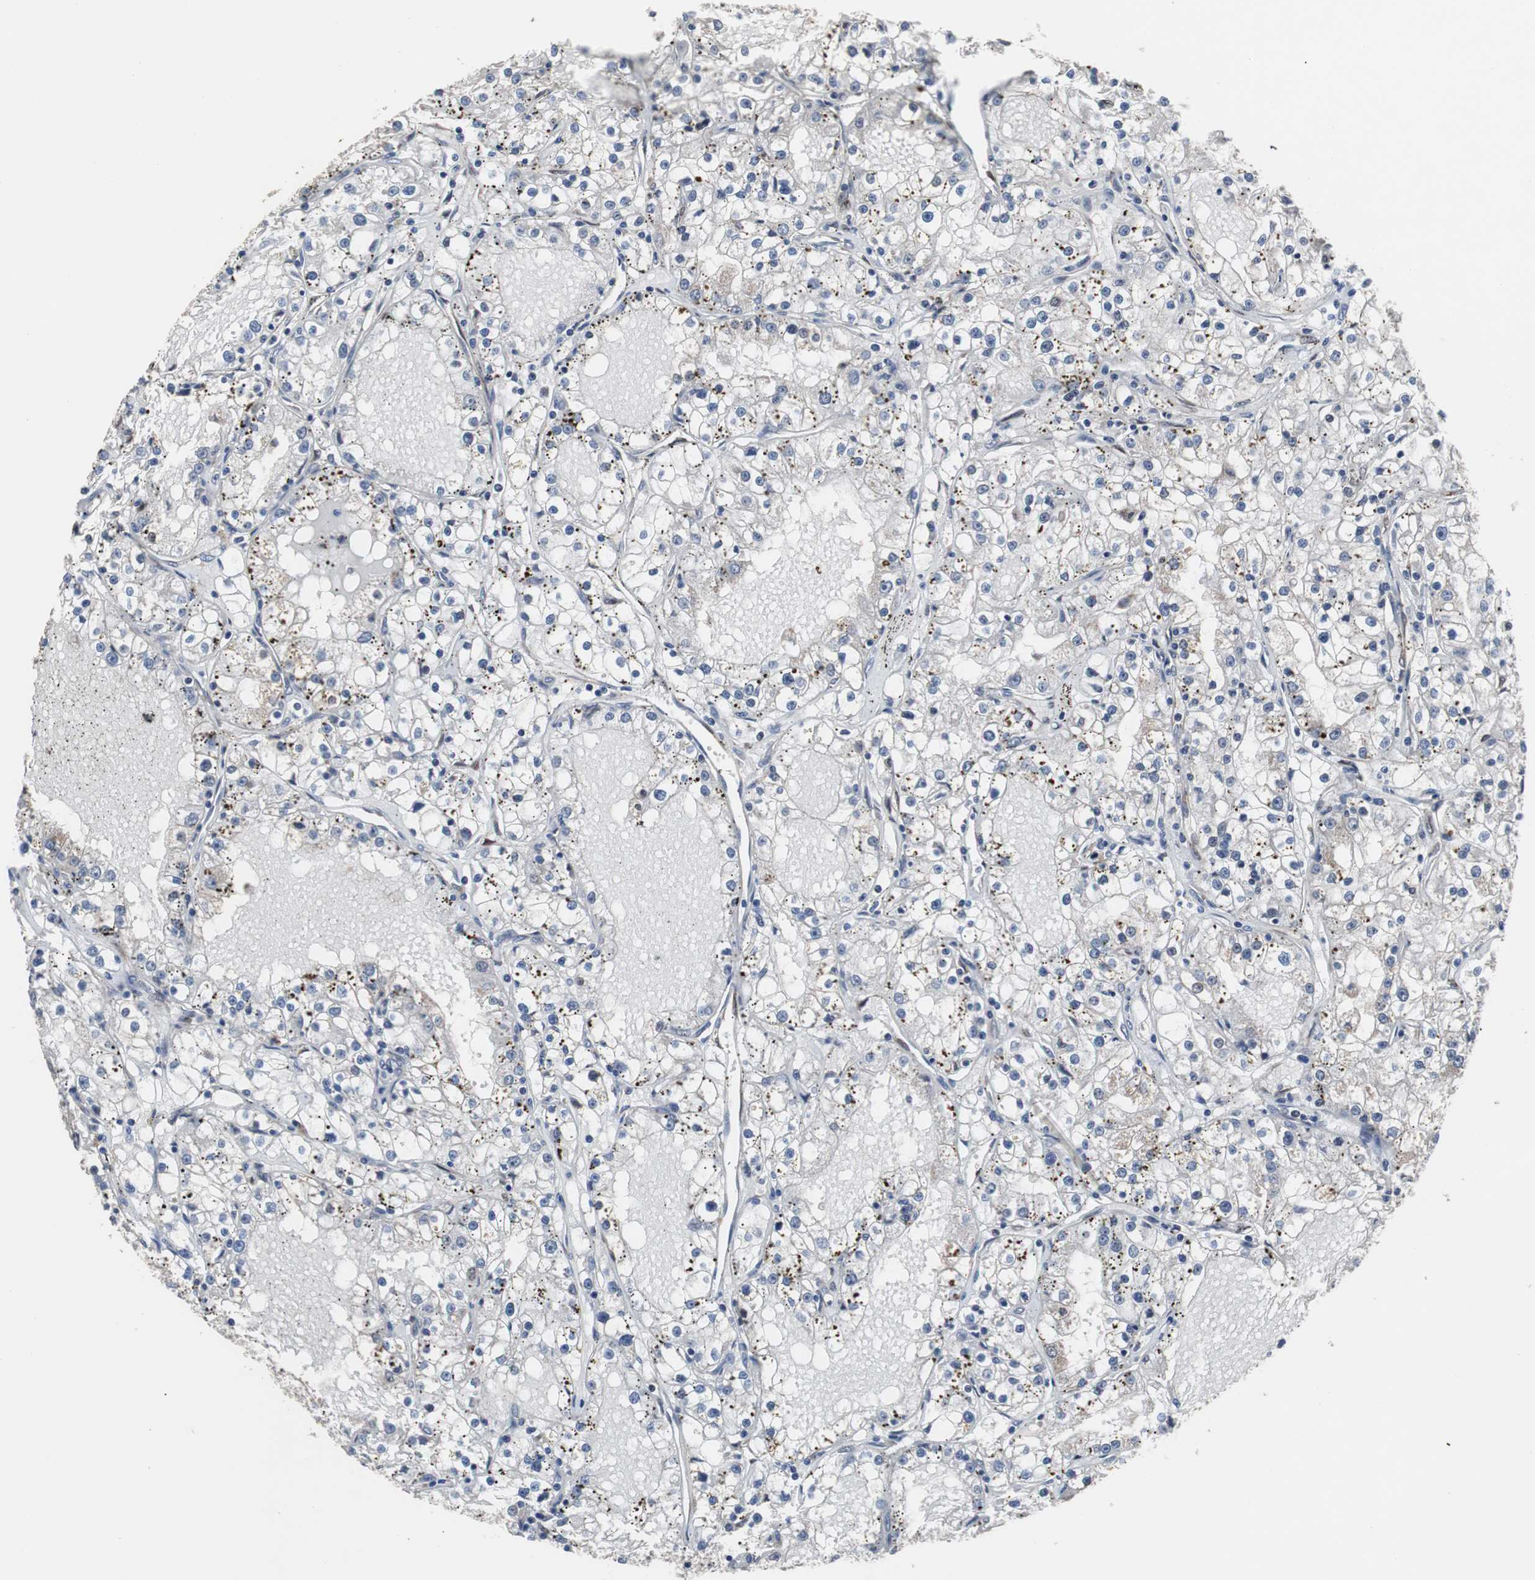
{"staining": {"intensity": "negative", "quantity": "none", "location": "none"}, "tissue": "renal cancer", "cell_type": "Tumor cells", "image_type": "cancer", "snomed": [{"axis": "morphology", "description": "Adenocarcinoma, NOS"}, {"axis": "topography", "description": "Kidney"}], "caption": "A photomicrograph of renal cancer (adenocarcinoma) stained for a protein exhibits no brown staining in tumor cells.", "gene": "GTF2F2", "patient": {"sex": "male", "age": 56}}